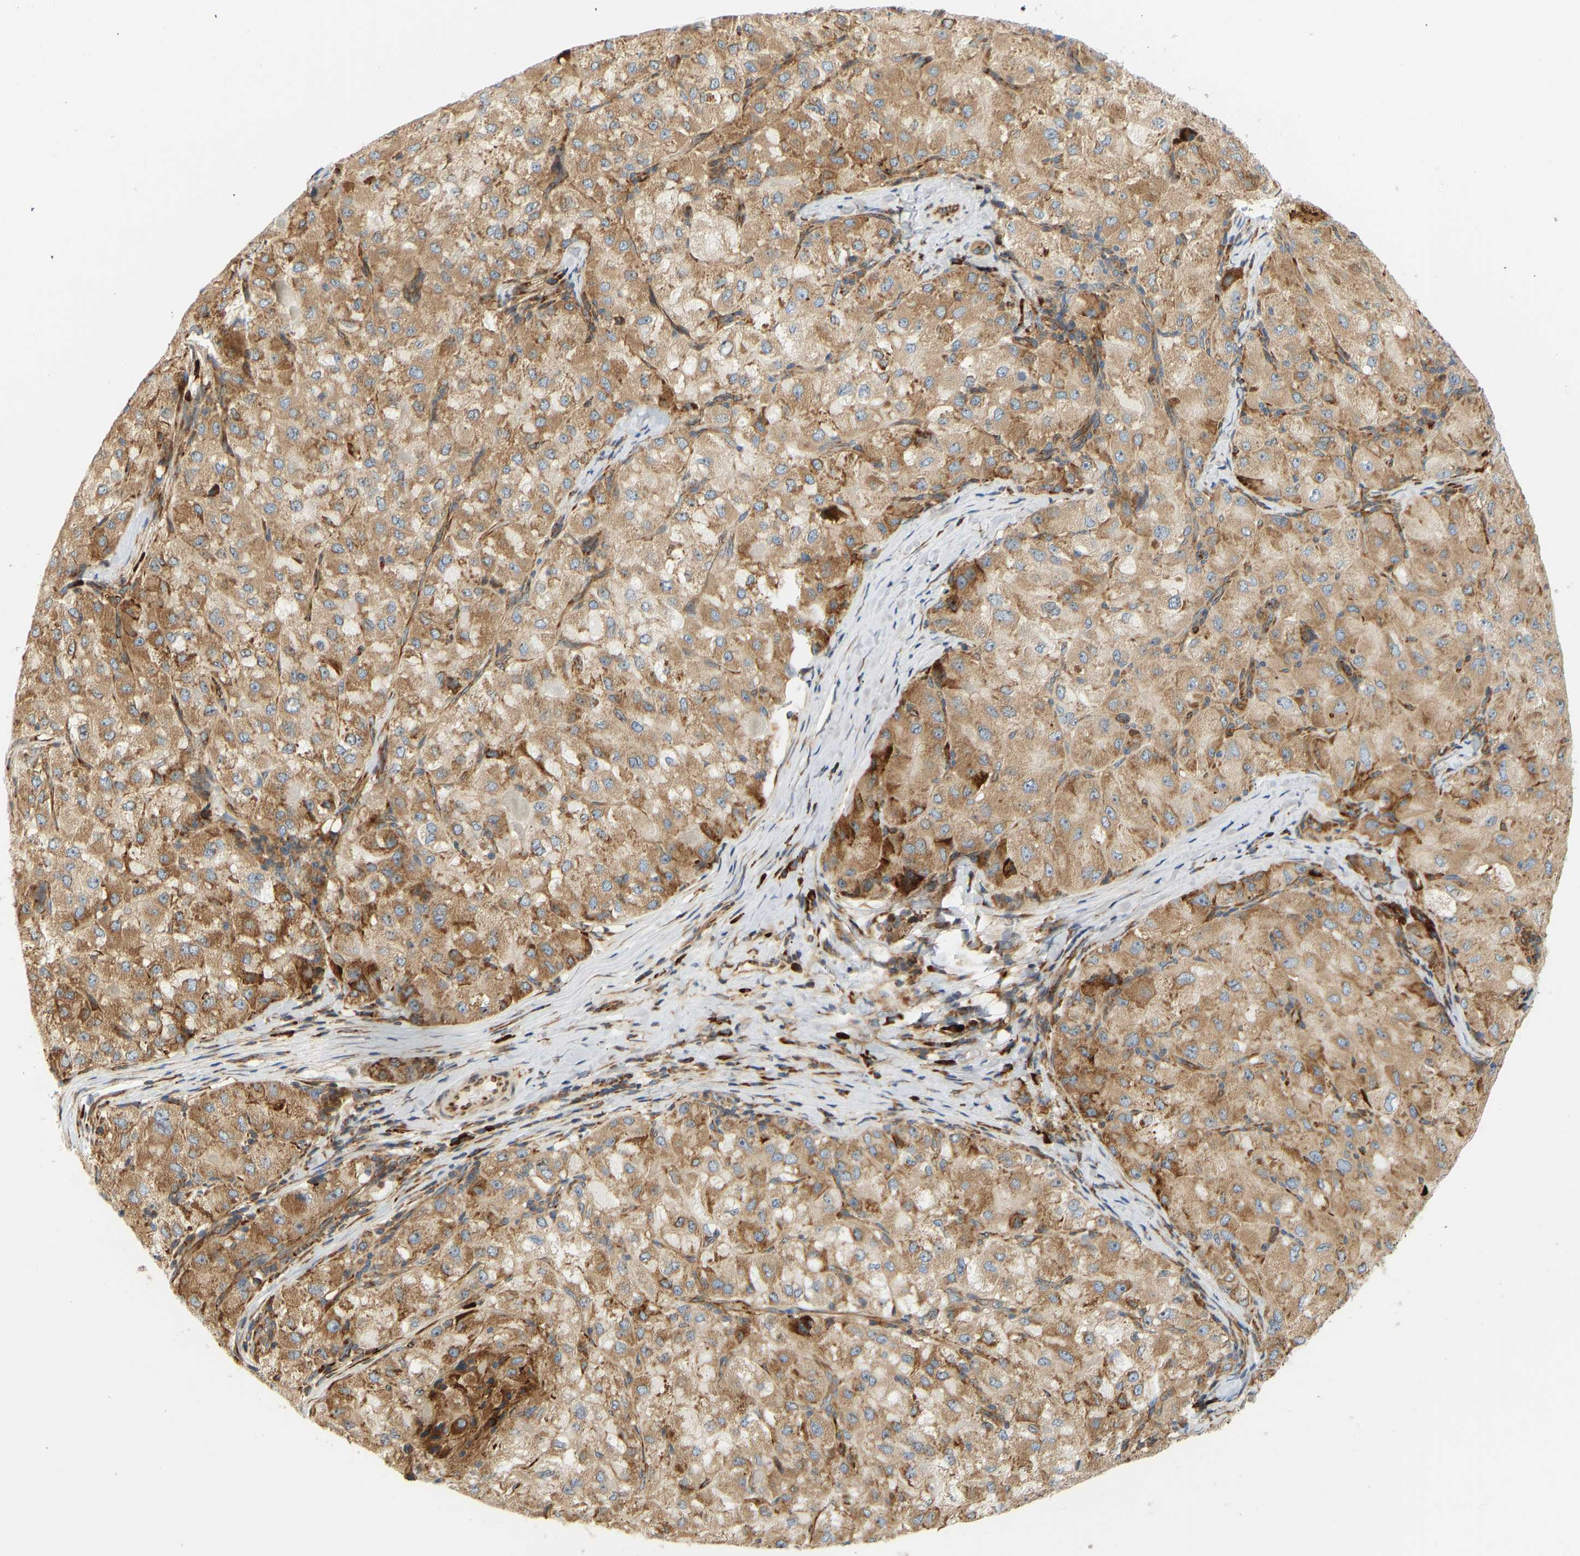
{"staining": {"intensity": "moderate", "quantity": ">75%", "location": "cytoplasmic/membranous"}, "tissue": "liver cancer", "cell_type": "Tumor cells", "image_type": "cancer", "snomed": [{"axis": "morphology", "description": "Carcinoma, Hepatocellular, NOS"}, {"axis": "topography", "description": "Liver"}], "caption": "DAB immunohistochemical staining of hepatocellular carcinoma (liver) reveals moderate cytoplasmic/membranous protein positivity in approximately >75% of tumor cells.", "gene": "RPS14", "patient": {"sex": "male", "age": 80}}